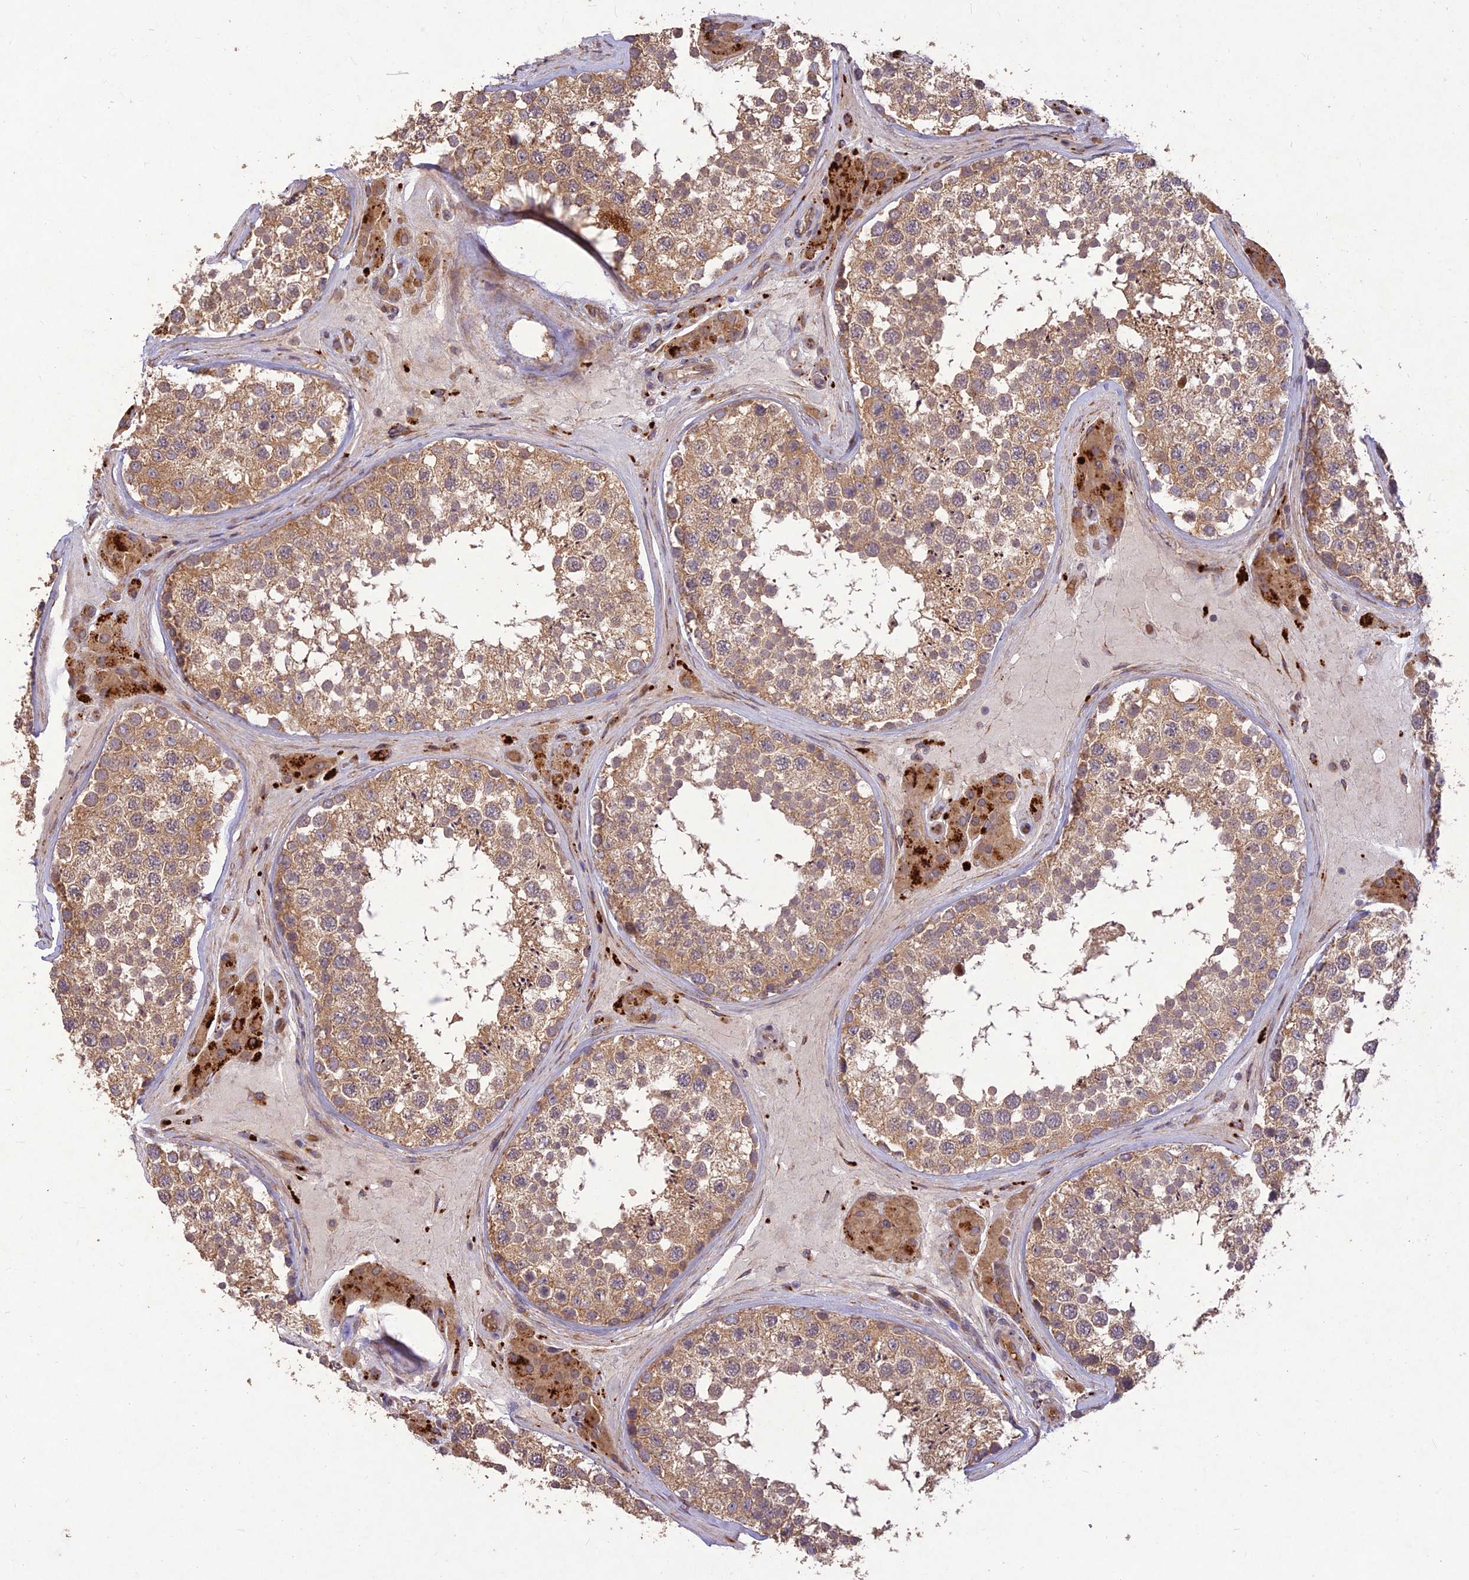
{"staining": {"intensity": "moderate", "quantity": ">75%", "location": "cytoplasmic/membranous"}, "tissue": "testis", "cell_type": "Cells in seminiferous ducts", "image_type": "normal", "snomed": [{"axis": "morphology", "description": "Normal tissue, NOS"}, {"axis": "topography", "description": "Testis"}], "caption": "Immunohistochemical staining of benign testis reveals moderate cytoplasmic/membranous protein expression in about >75% of cells in seminiferous ducts. (Stains: DAB in brown, nuclei in blue, Microscopy: brightfield microscopy at high magnification).", "gene": "PPP1R11", "patient": {"sex": "male", "age": 46}}